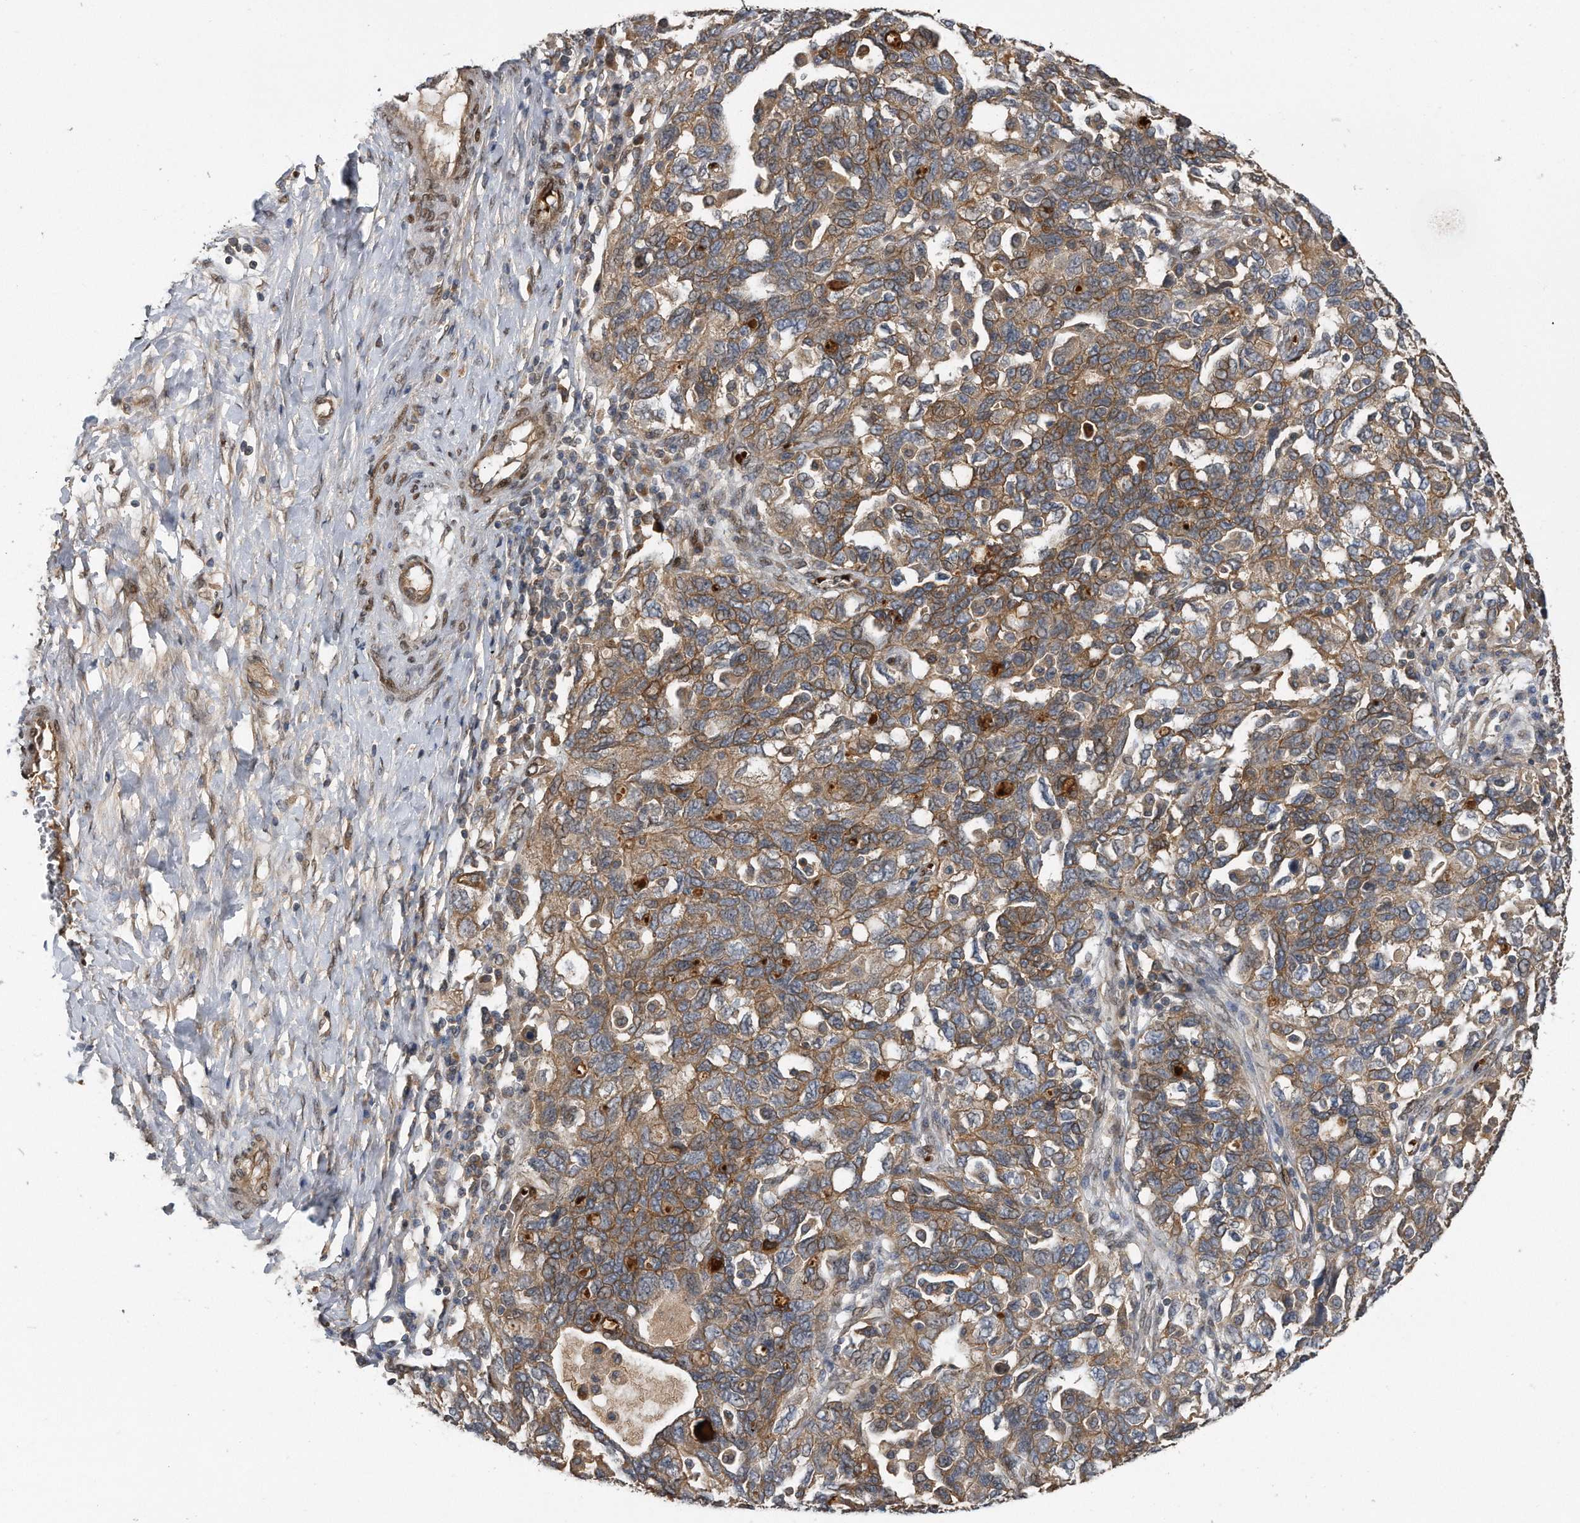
{"staining": {"intensity": "moderate", "quantity": ">75%", "location": "cytoplasmic/membranous"}, "tissue": "ovarian cancer", "cell_type": "Tumor cells", "image_type": "cancer", "snomed": [{"axis": "morphology", "description": "Carcinoma, NOS"}, {"axis": "morphology", "description": "Cystadenocarcinoma, serous, NOS"}, {"axis": "topography", "description": "Ovary"}], "caption": "This photomicrograph reveals ovarian carcinoma stained with immunohistochemistry to label a protein in brown. The cytoplasmic/membranous of tumor cells show moderate positivity for the protein. Nuclei are counter-stained blue.", "gene": "ZNF79", "patient": {"sex": "female", "age": 69}}